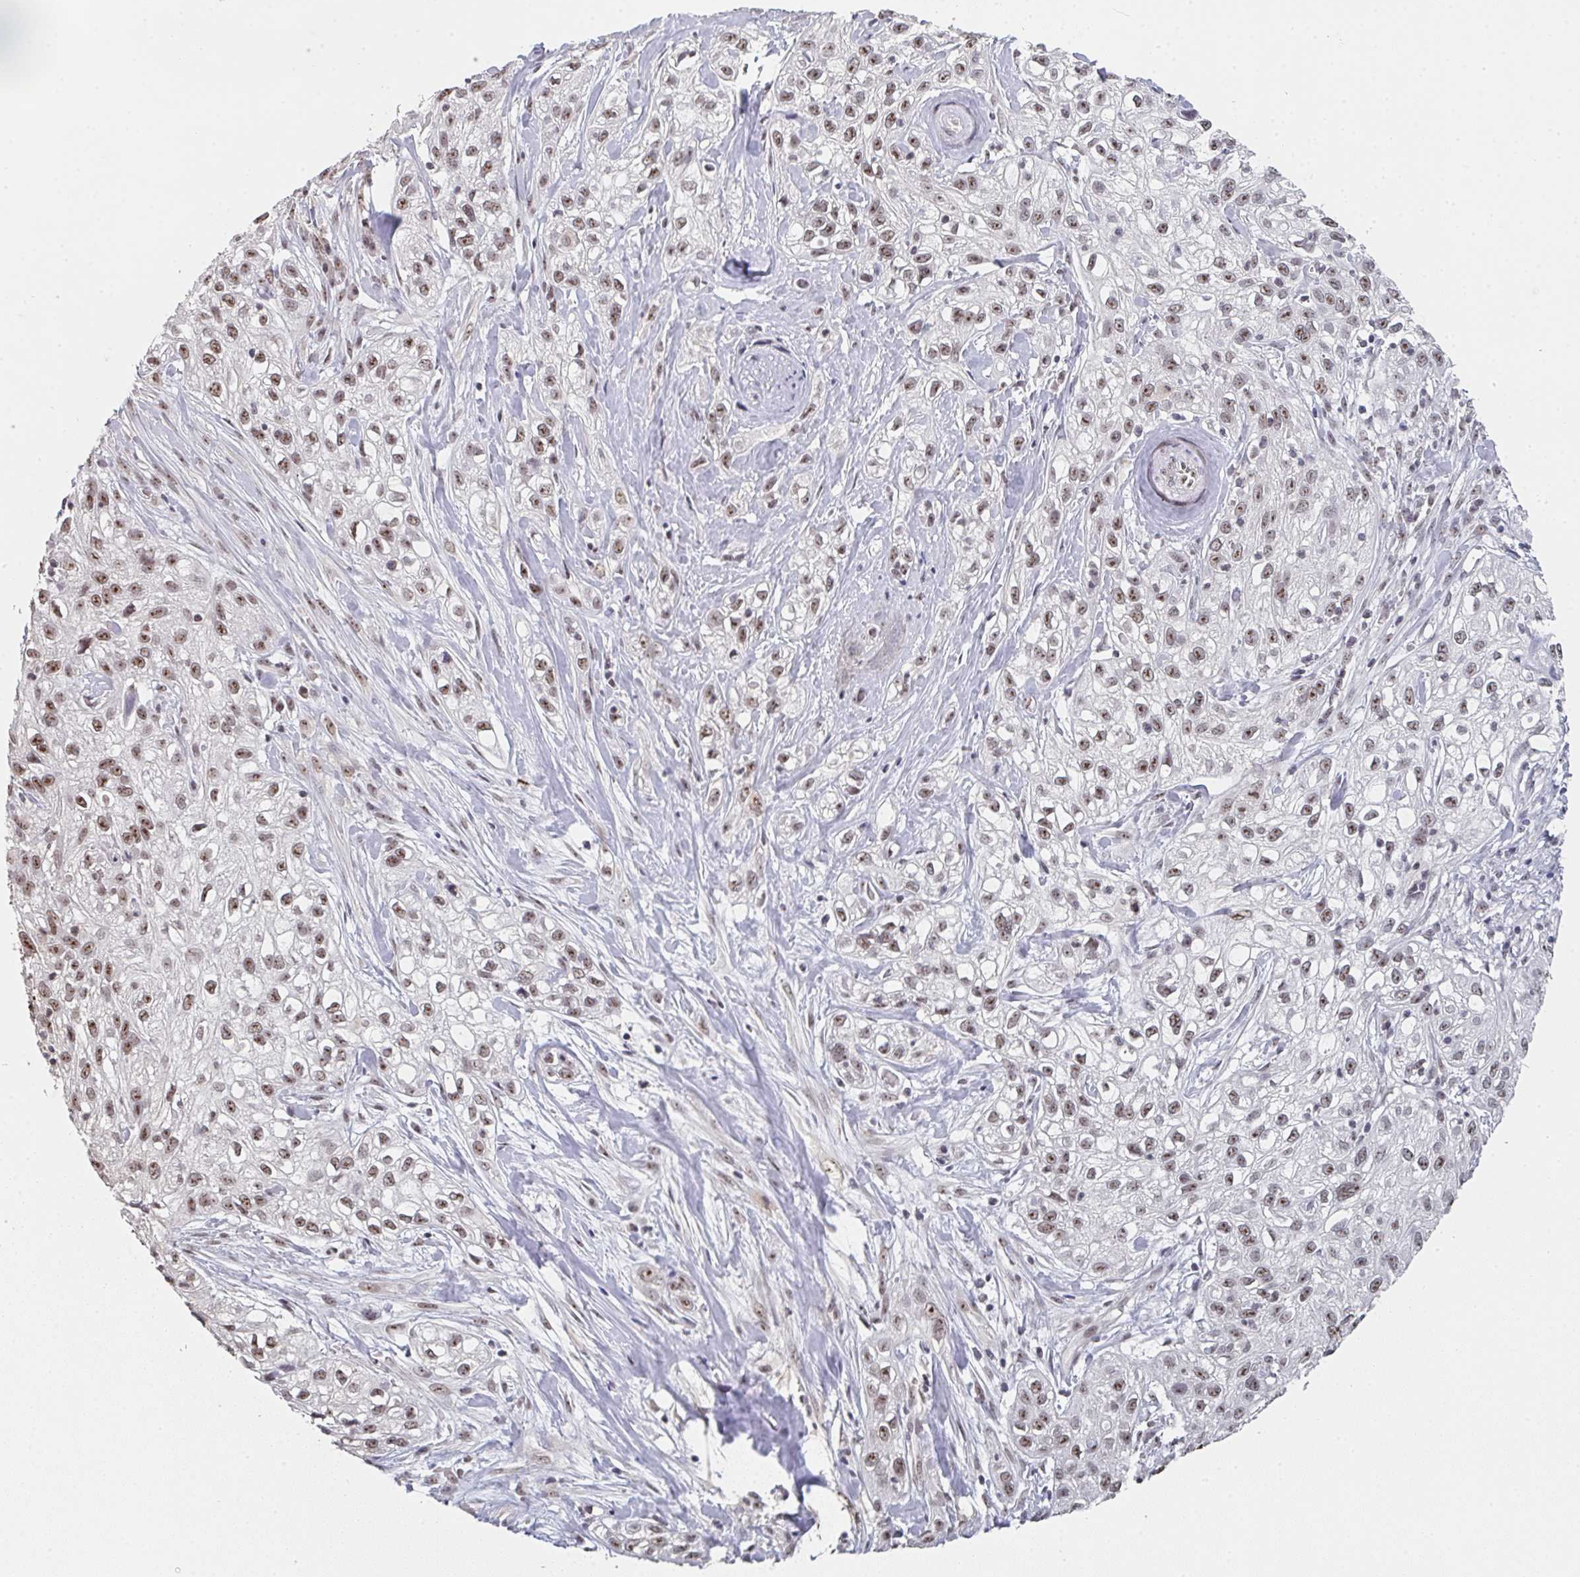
{"staining": {"intensity": "moderate", "quantity": ">75%", "location": "nuclear"}, "tissue": "skin cancer", "cell_type": "Tumor cells", "image_type": "cancer", "snomed": [{"axis": "morphology", "description": "Squamous cell carcinoma, NOS"}, {"axis": "topography", "description": "Skin"}], "caption": "The micrograph demonstrates a brown stain indicating the presence of a protein in the nuclear of tumor cells in squamous cell carcinoma (skin).", "gene": "DKC1", "patient": {"sex": "male", "age": 82}}